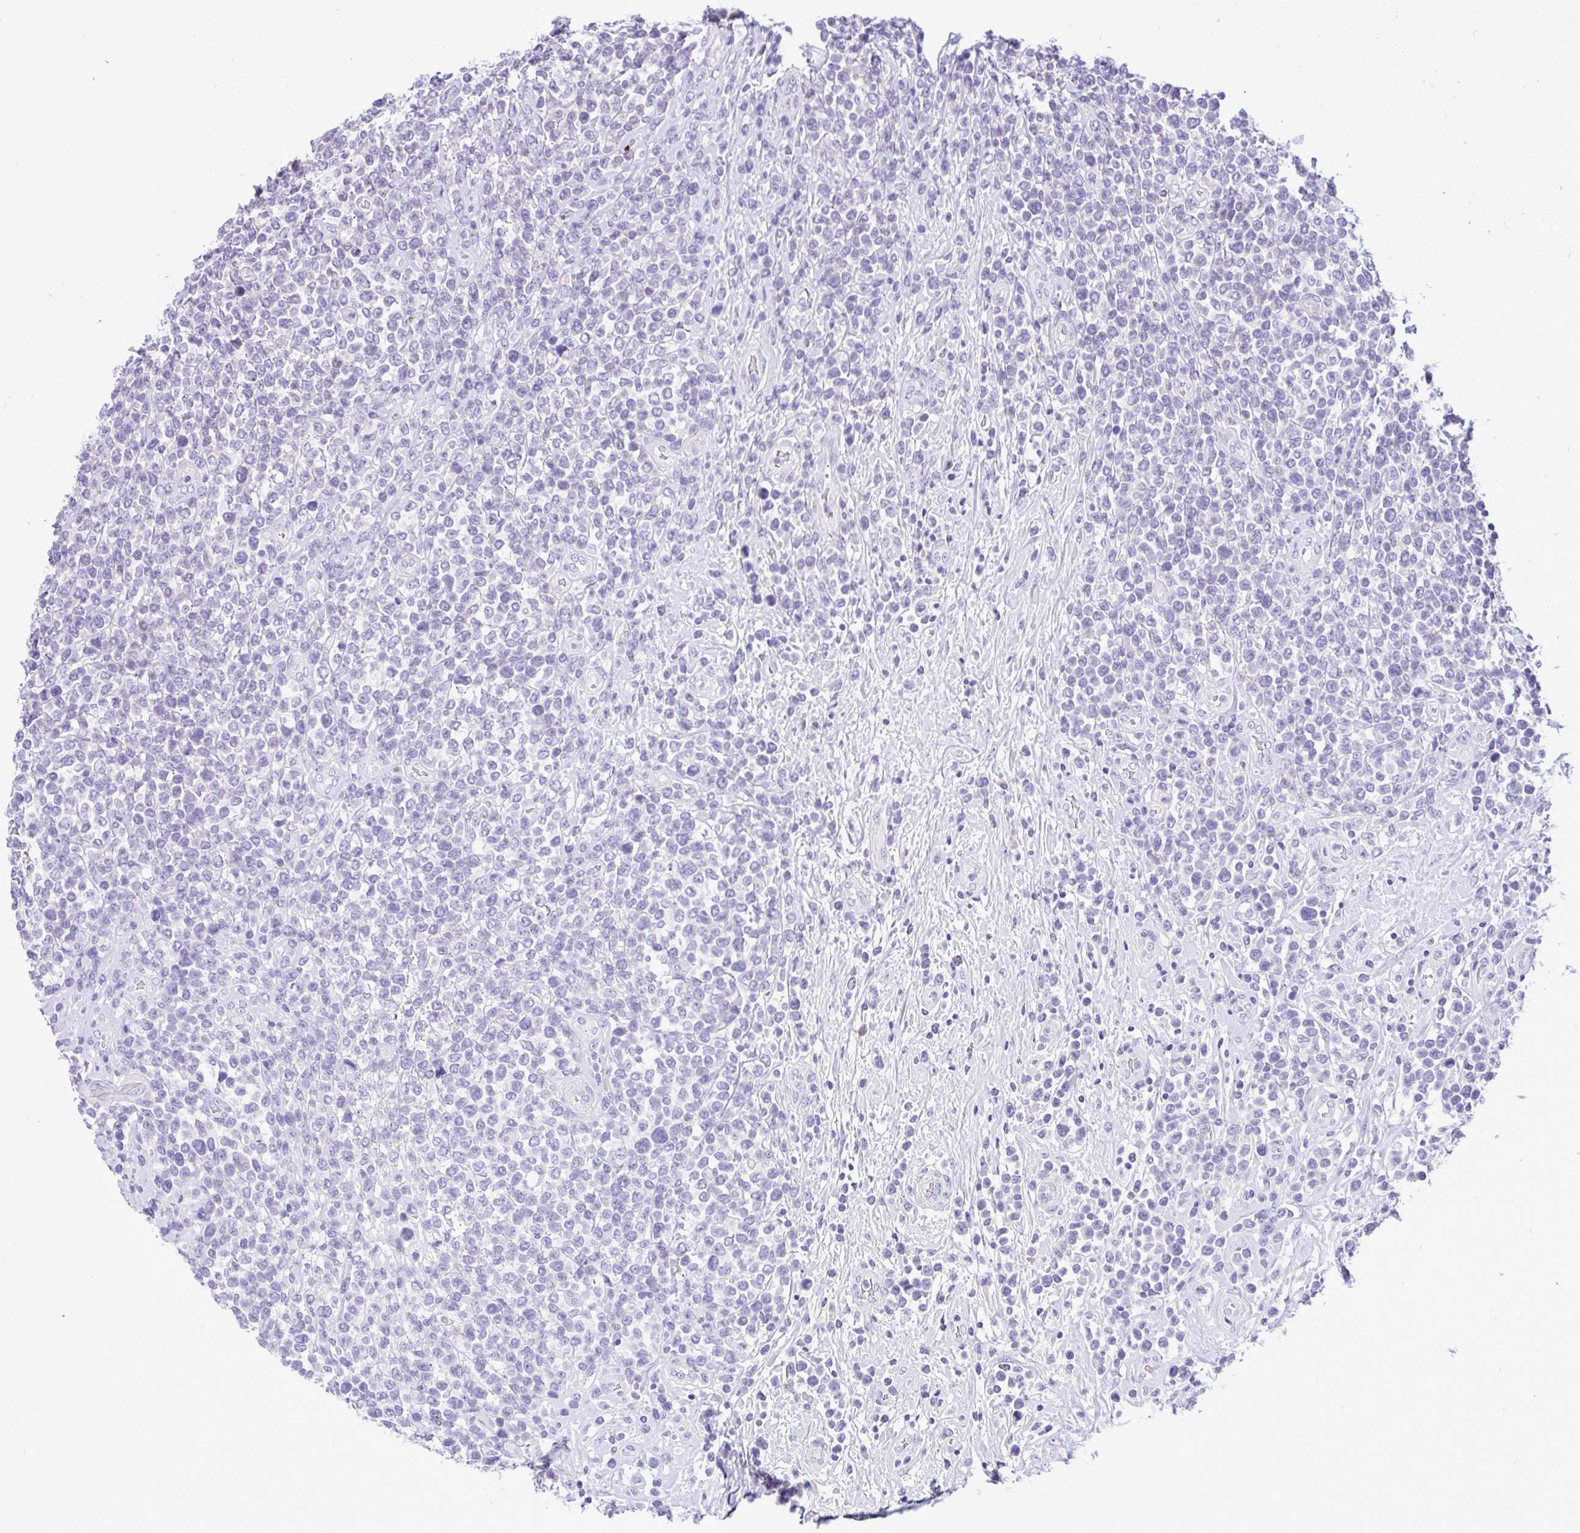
{"staining": {"intensity": "negative", "quantity": "none", "location": "none"}, "tissue": "lymphoma", "cell_type": "Tumor cells", "image_type": "cancer", "snomed": [{"axis": "morphology", "description": "Malignant lymphoma, non-Hodgkin's type, High grade"}, {"axis": "topography", "description": "Soft tissue"}], "caption": "DAB immunohistochemical staining of human high-grade malignant lymphoma, non-Hodgkin's type shows no significant staining in tumor cells.", "gene": "ANO4", "patient": {"sex": "female", "age": 56}}